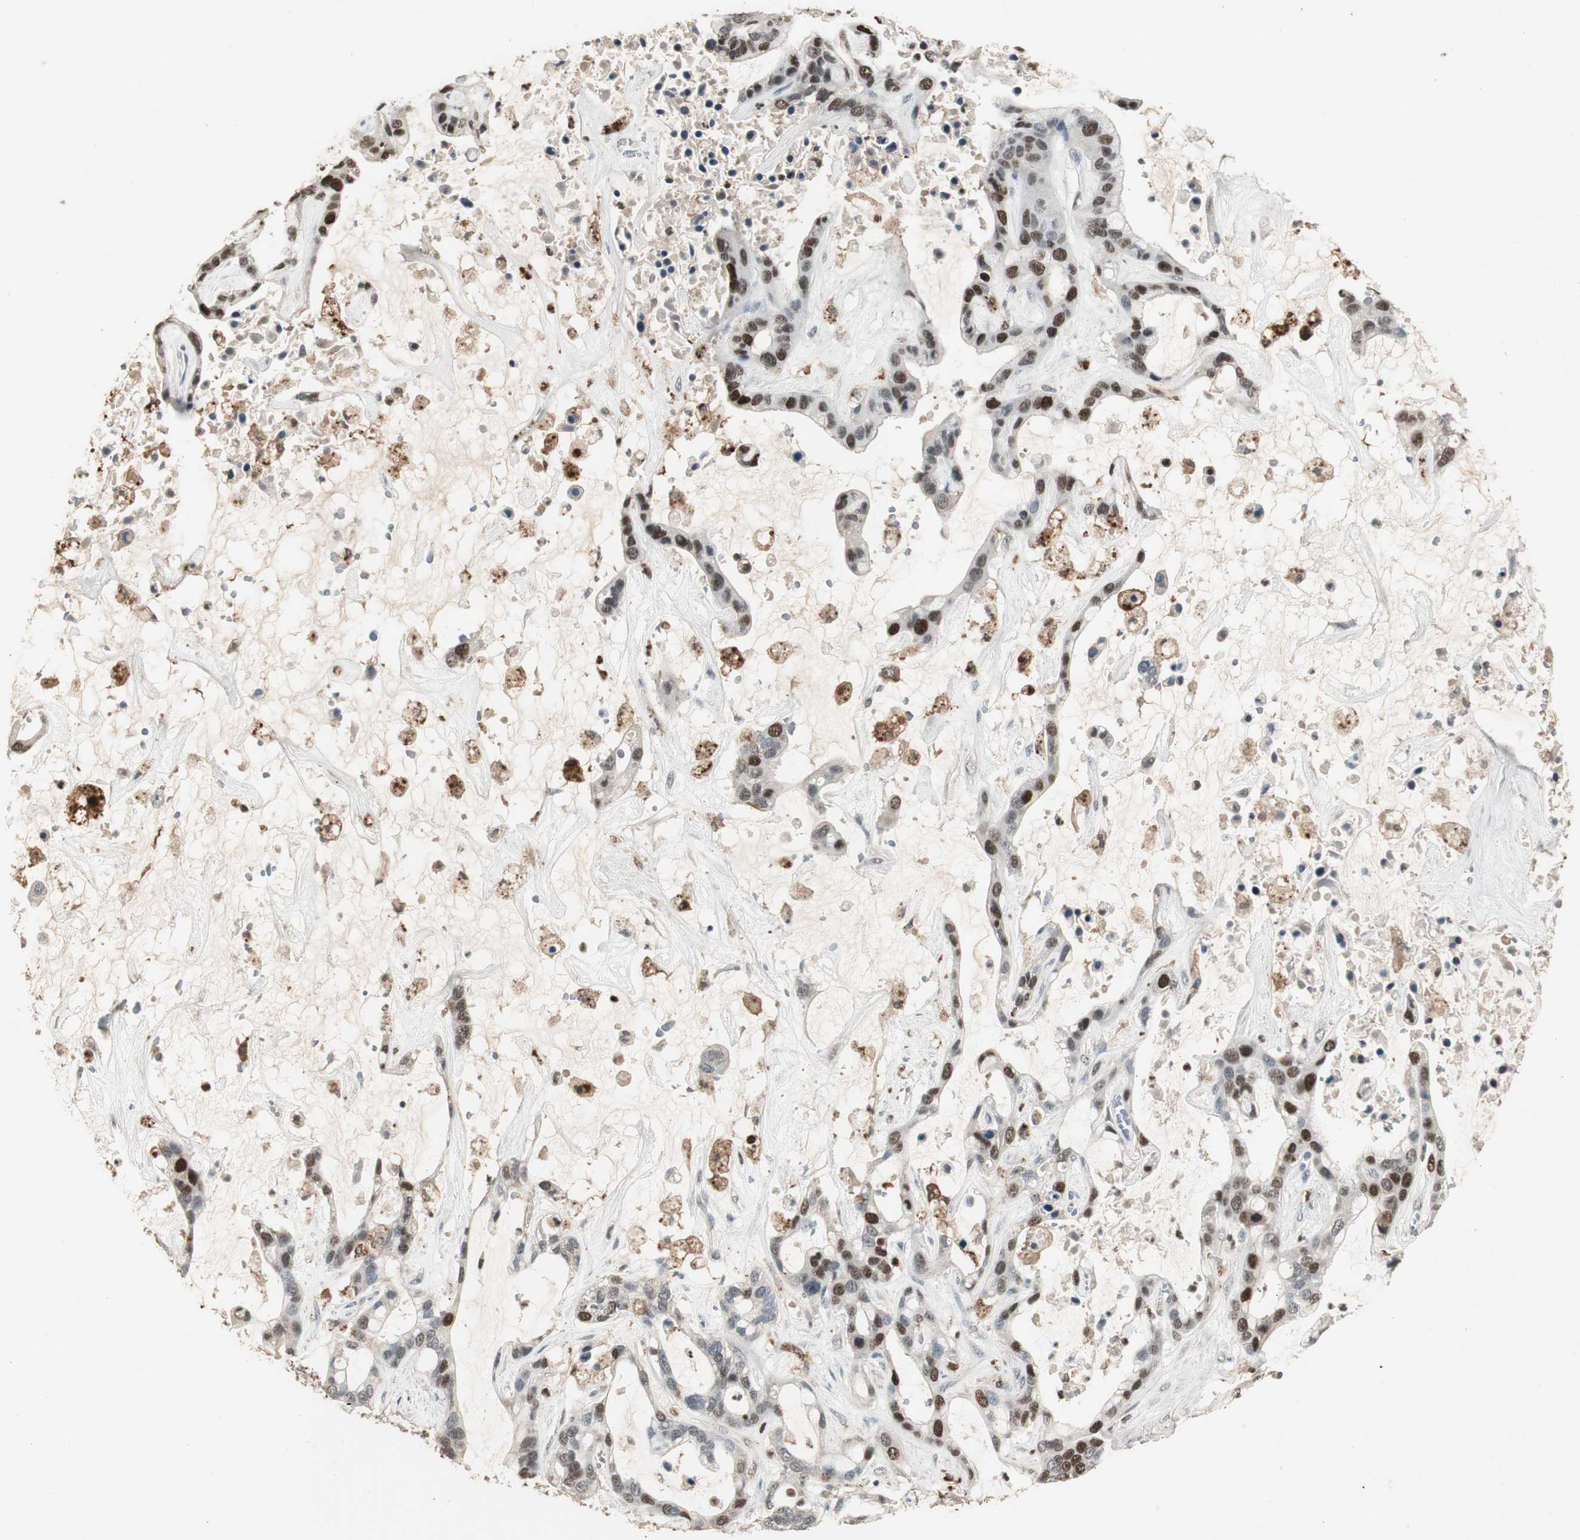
{"staining": {"intensity": "strong", "quantity": "25%-75%", "location": "nuclear"}, "tissue": "liver cancer", "cell_type": "Tumor cells", "image_type": "cancer", "snomed": [{"axis": "morphology", "description": "Cholangiocarcinoma"}, {"axis": "topography", "description": "Liver"}], "caption": "This is a photomicrograph of immunohistochemistry staining of liver cholangiocarcinoma, which shows strong staining in the nuclear of tumor cells.", "gene": "FEN1", "patient": {"sex": "female", "age": 65}}